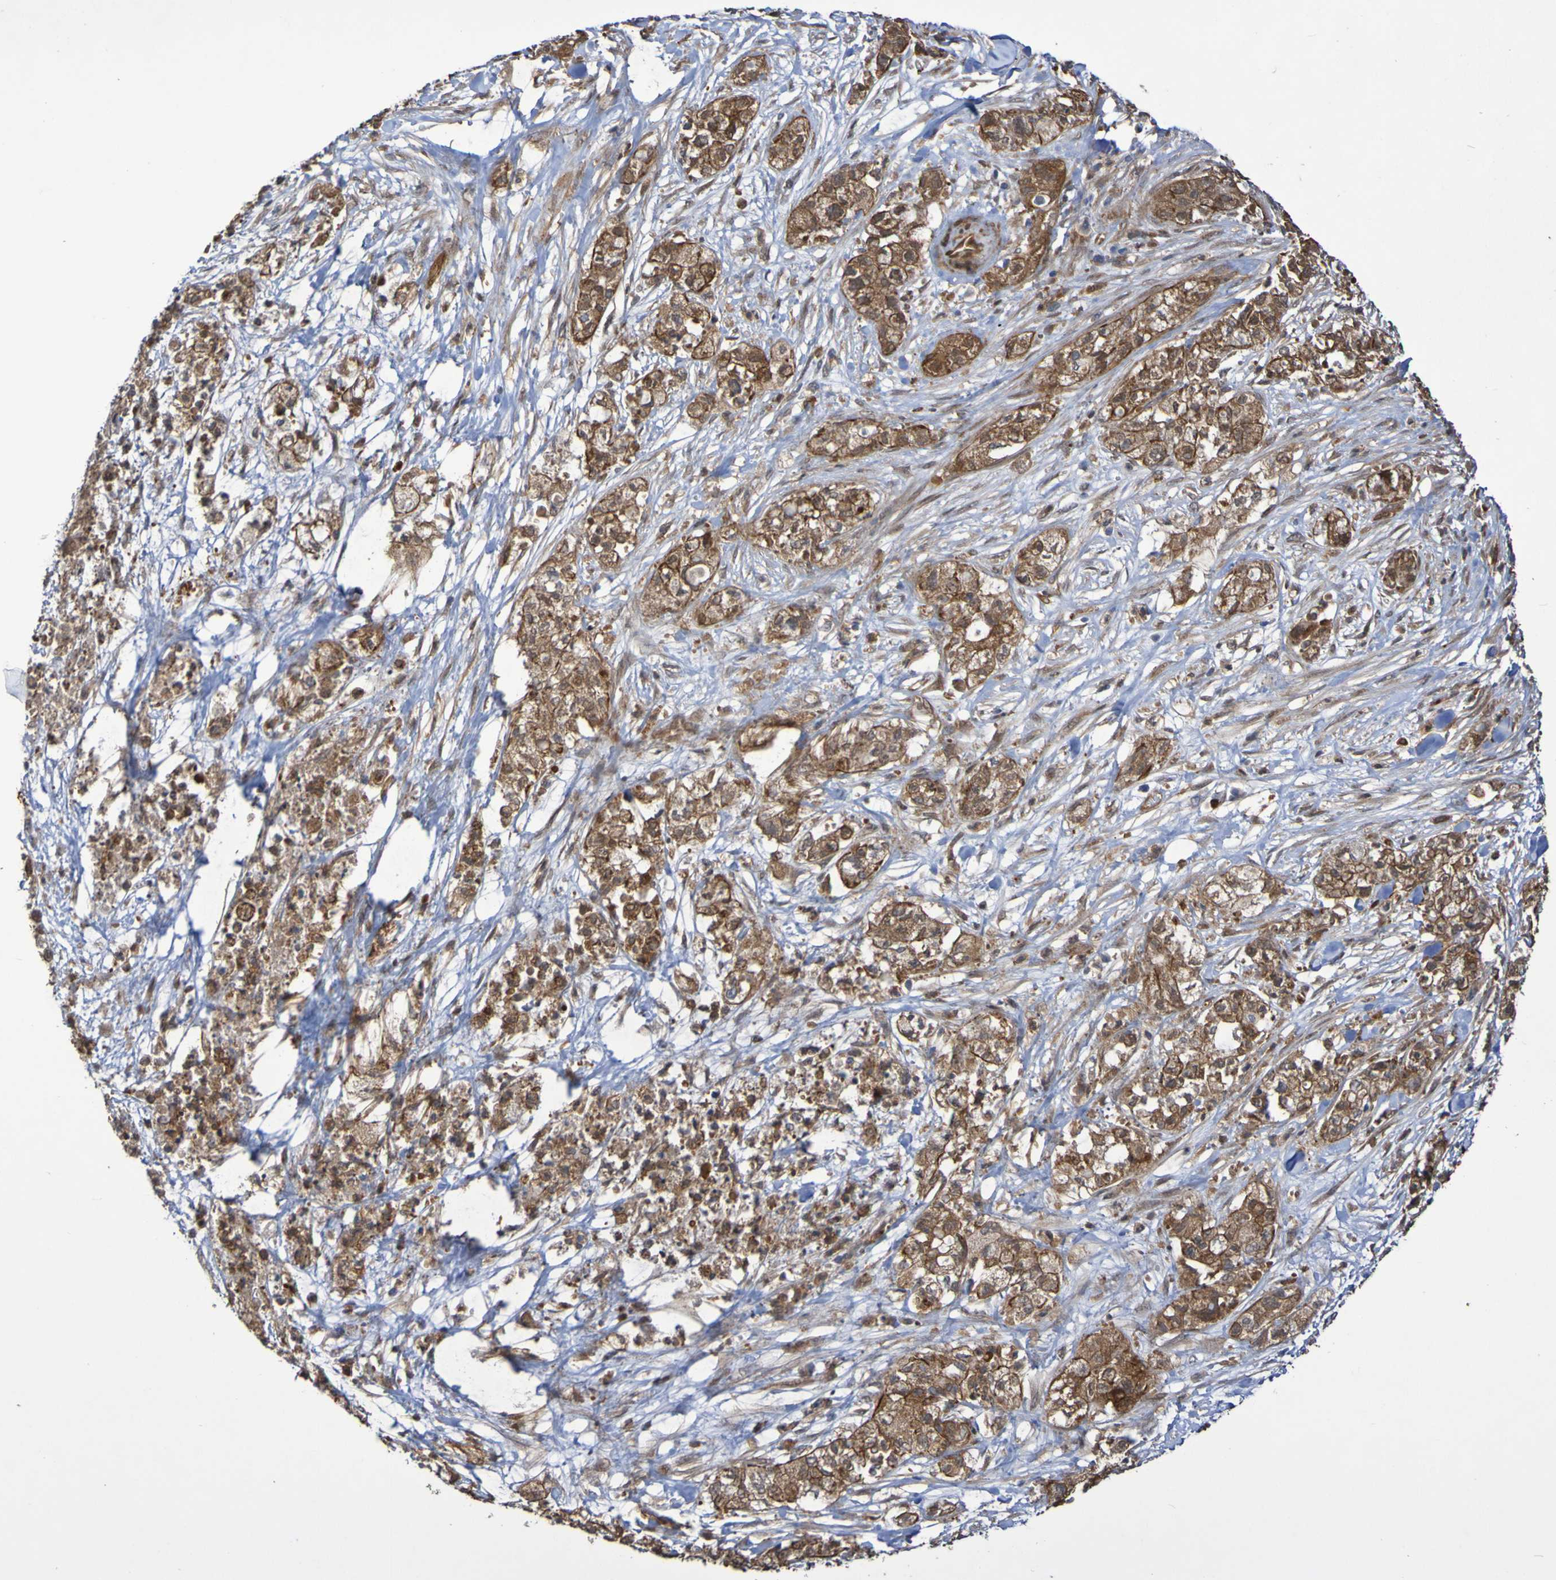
{"staining": {"intensity": "moderate", "quantity": ">75%", "location": "cytoplasmic/membranous"}, "tissue": "pancreatic cancer", "cell_type": "Tumor cells", "image_type": "cancer", "snomed": [{"axis": "morphology", "description": "Adenocarcinoma, NOS"}, {"axis": "topography", "description": "Pancreas"}], "caption": "A brown stain highlights moderate cytoplasmic/membranous expression of a protein in pancreatic cancer (adenocarcinoma) tumor cells. (brown staining indicates protein expression, while blue staining denotes nuclei).", "gene": "SERPINB6", "patient": {"sex": "female", "age": 78}}